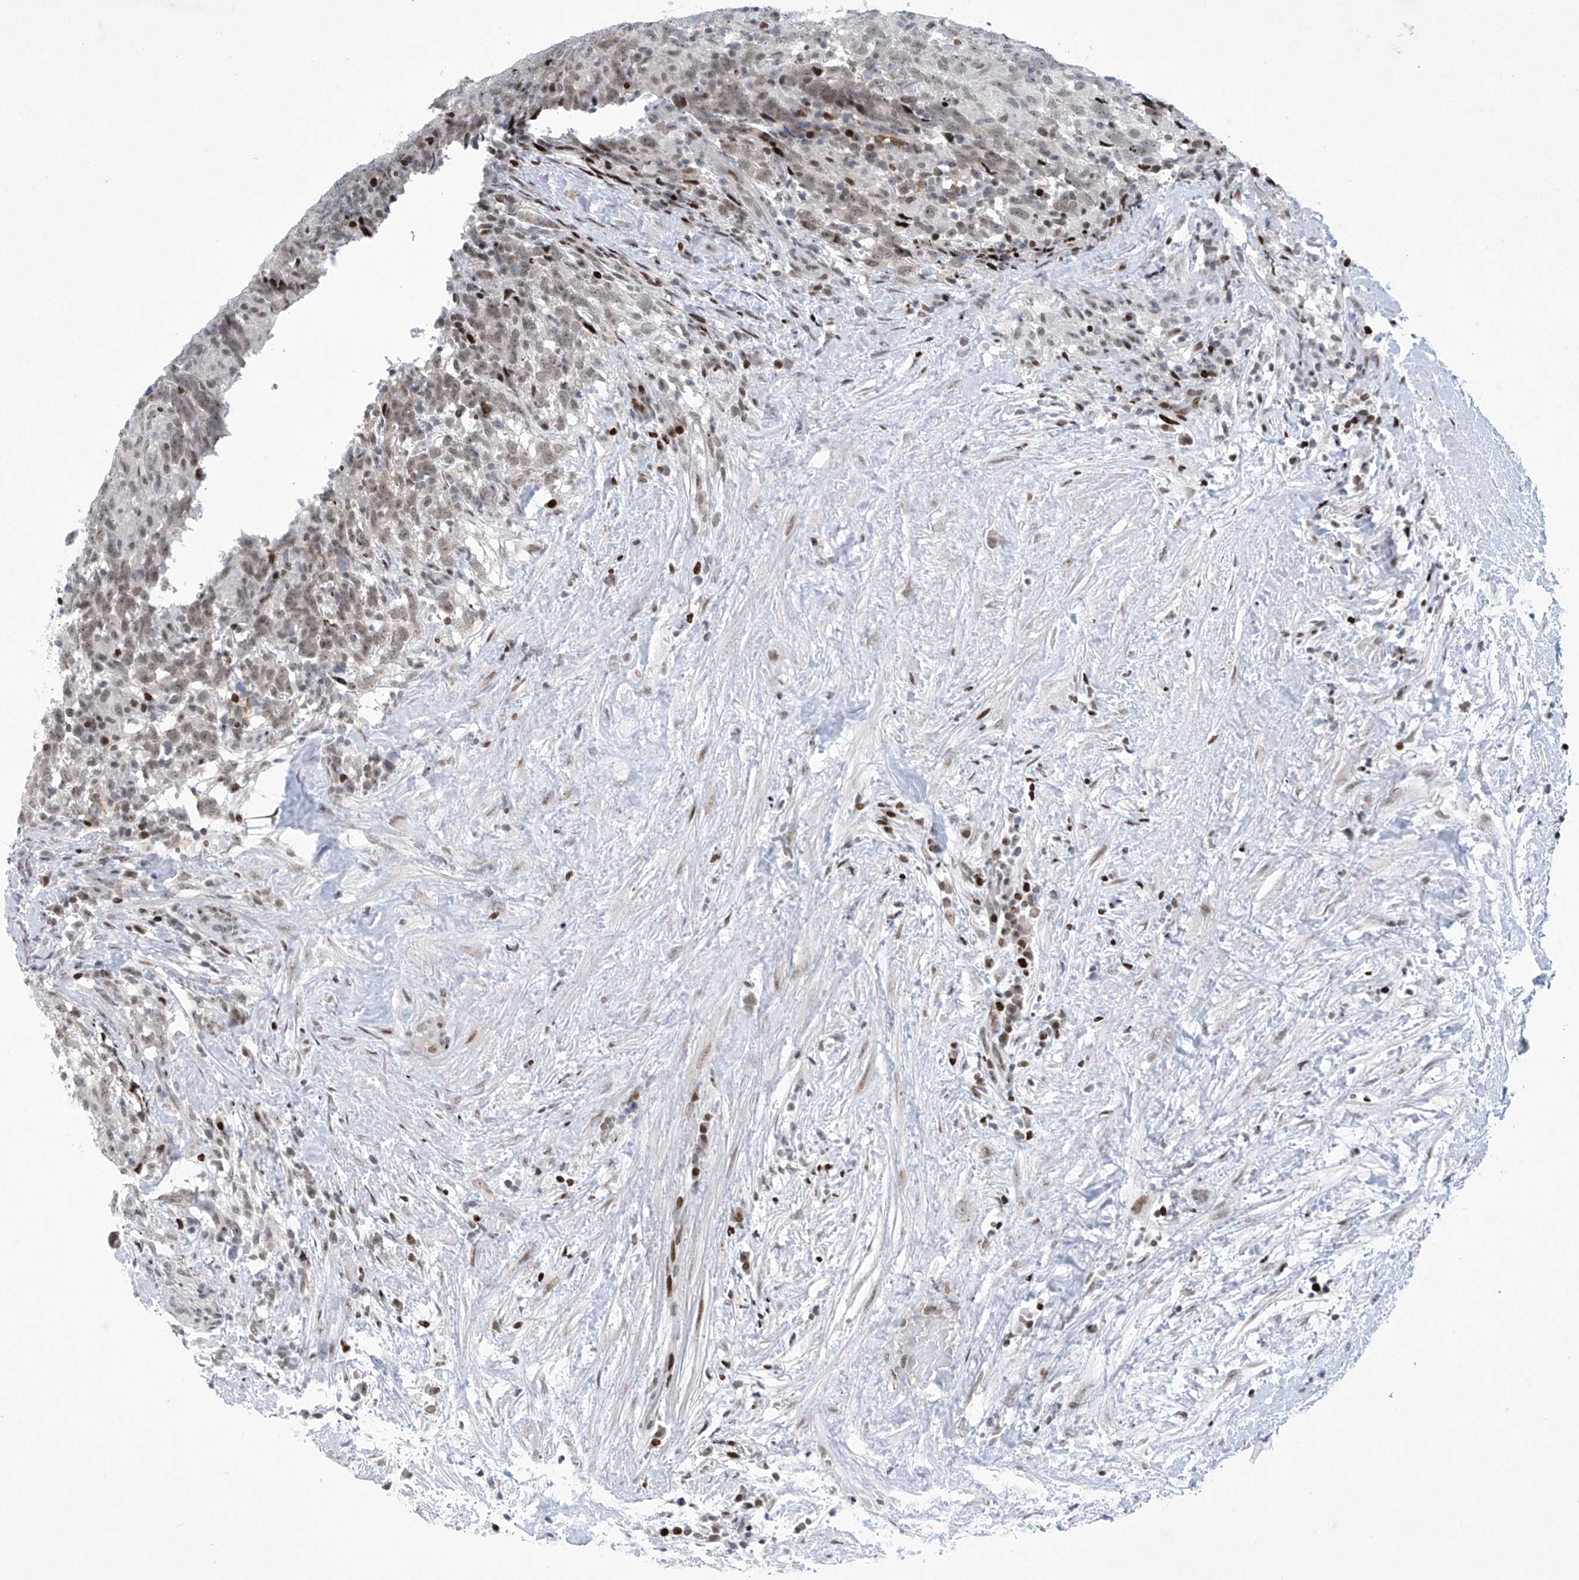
{"staining": {"intensity": "weak", "quantity": "25%-75%", "location": "nuclear"}, "tissue": "testis cancer", "cell_type": "Tumor cells", "image_type": "cancer", "snomed": [{"axis": "morphology", "description": "Carcinoma, Embryonal, NOS"}, {"axis": "topography", "description": "Testis"}], "caption": "High-magnification brightfield microscopy of testis cancer stained with DAB (brown) and counterstained with hematoxylin (blue). tumor cells exhibit weak nuclear positivity is identified in approximately25%-75% of cells.", "gene": "RFX7", "patient": {"sex": "male", "age": 26}}